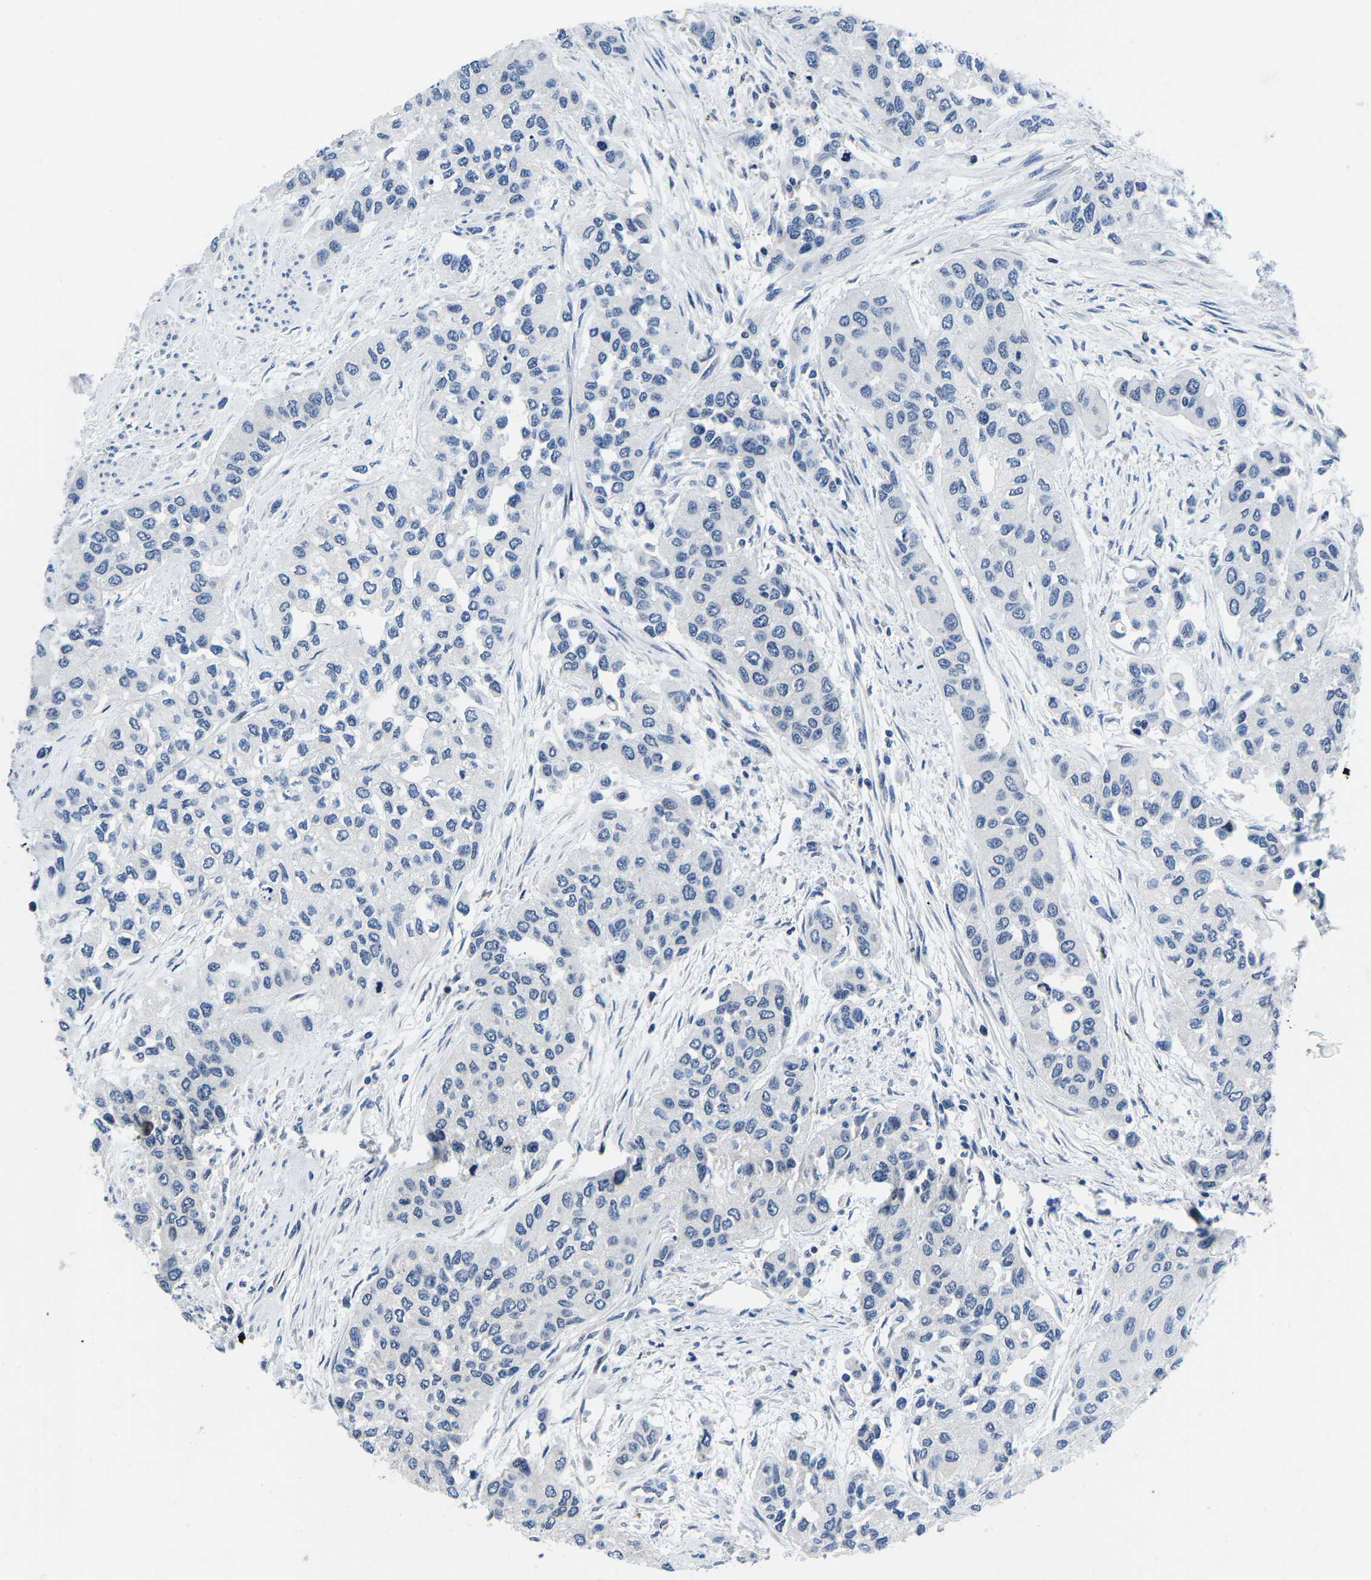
{"staining": {"intensity": "negative", "quantity": "none", "location": "none"}, "tissue": "urothelial cancer", "cell_type": "Tumor cells", "image_type": "cancer", "snomed": [{"axis": "morphology", "description": "Urothelial carcinoma, High grade"}, {"axis": "topography", "description": "Urinary bladder"}], "caption": "Histopathology image shows no protein positivity in tumor cells of high-grade urothelial carcinoma tissue.", "gene": "CDC73", "patient": {"sex": "female", "age": 56}}